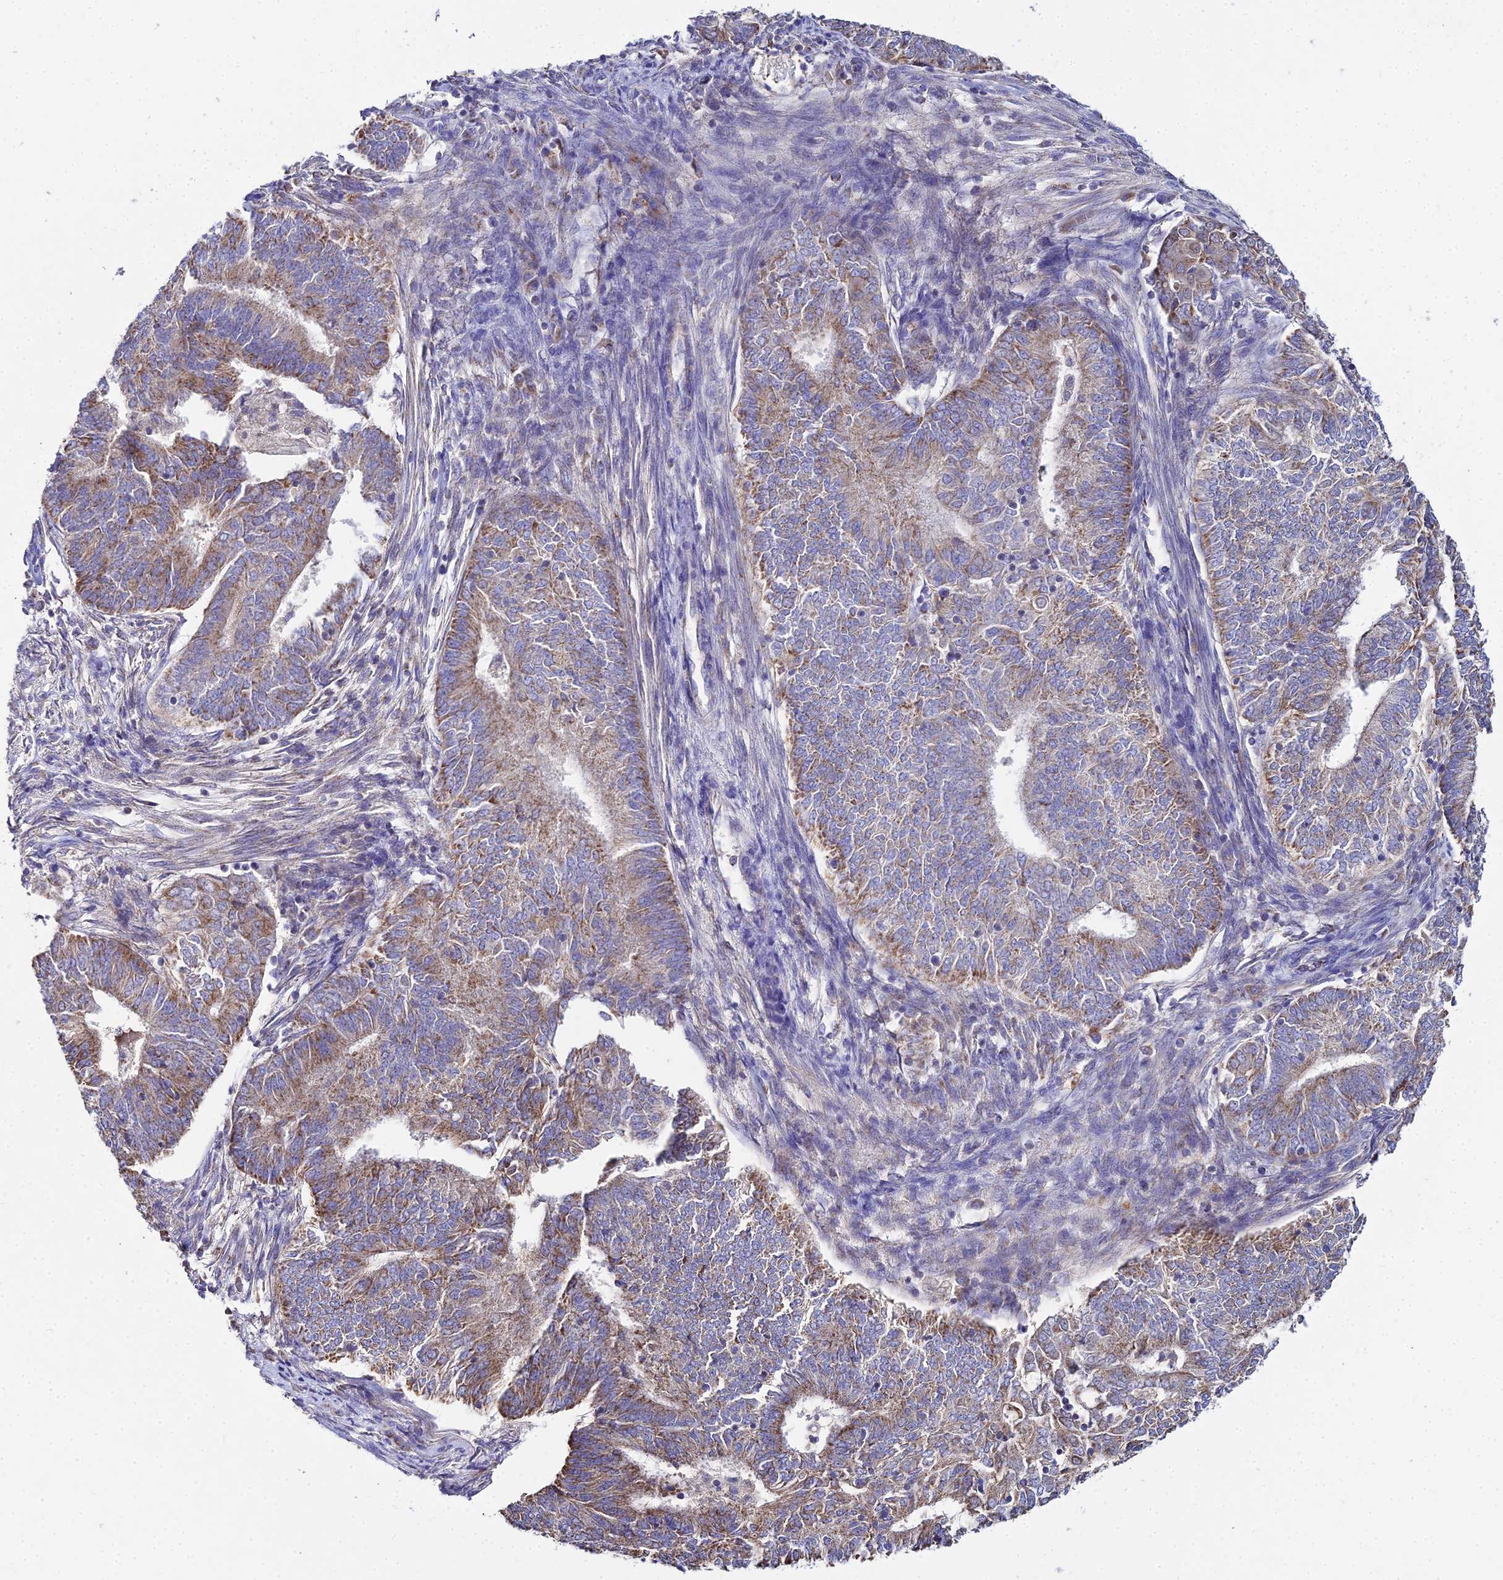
{"staining": {"intensity": "weak", "quantity": "25%-75%", "location": "cytoplasmic/membranous"}, "tissue": "endometrial cancer", "cell_type": "Tumor cells", "image_type": "cancer", "snomed": [{"axis": "morphology", "description": "Adenocarcinoma, NOS"}, {"axis": "topography", "description": "Endometrium"}], "caption": "Protein expression analysis of endometrial cancer exhibits weak cytoplasmic/membranous expression in about 25%-75% of tumor cells.", "gene": "TYW5", "patient": {"sex": "female", "age": 62}}